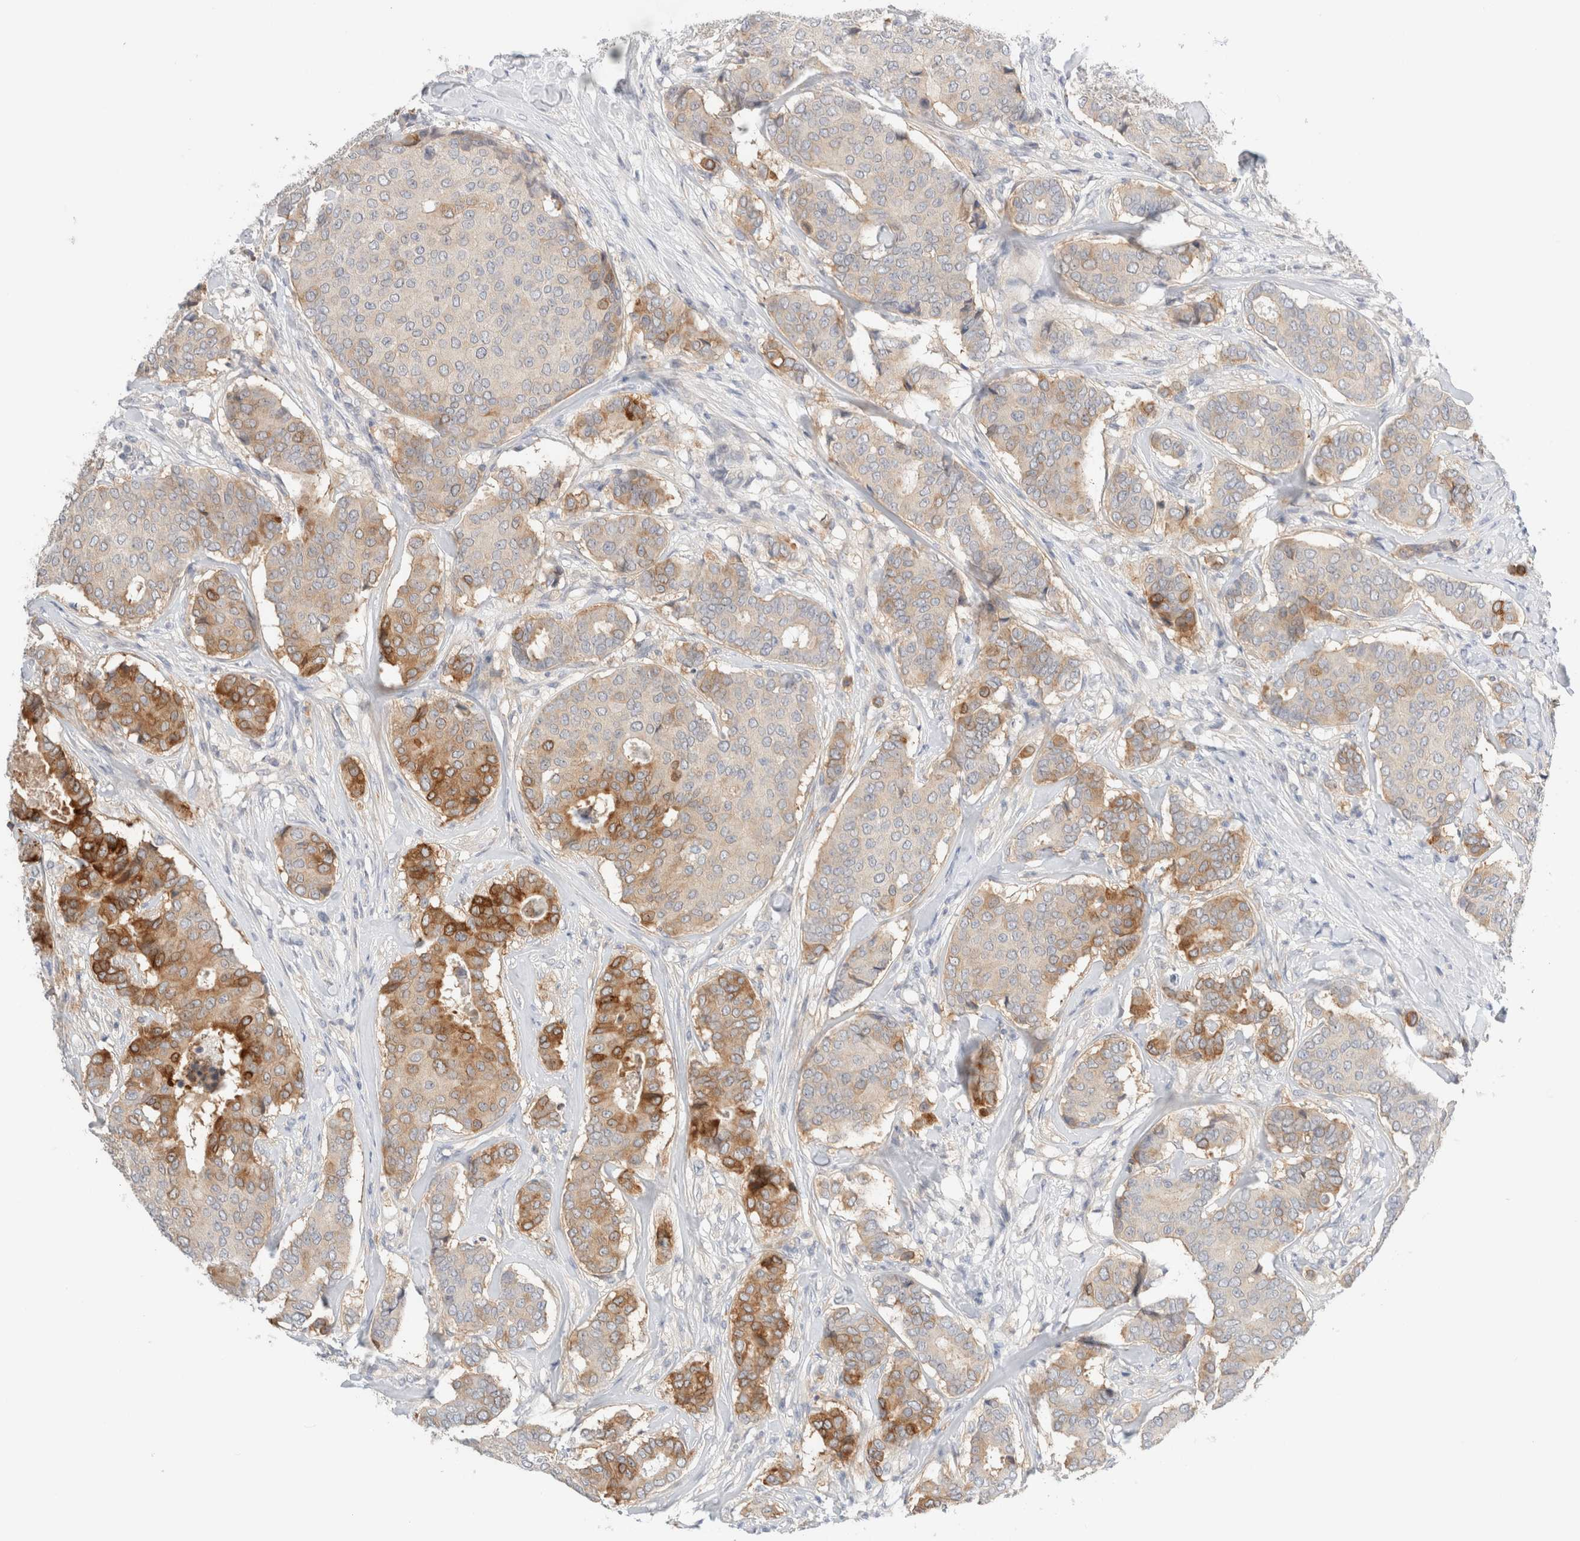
{"staining": {"intensity": "moderate", "quantity": "25%-75%", "location": "cytoplasmic/membranous"}, "tissue": "breast cancer", "cell_type": "Tumor cells", "image_type": "cancer", "snomed": [{"axis": "morphology", "description": "Duct carcinoma"}, {"axis": "topography", "description": "Breast"}], "caption": "This photomicrograph exhibits breast cancer (intraductal carcinoma) stained with immunohistochemistry (IHC) to label a protein in brown. The cytoplasmic/membranous of tumor cells show moderate positivity for the protein. Nuclei are counter-stained blue.", "gene": "SDR16C5", "patient": {"sex": "female", "age": 75}}